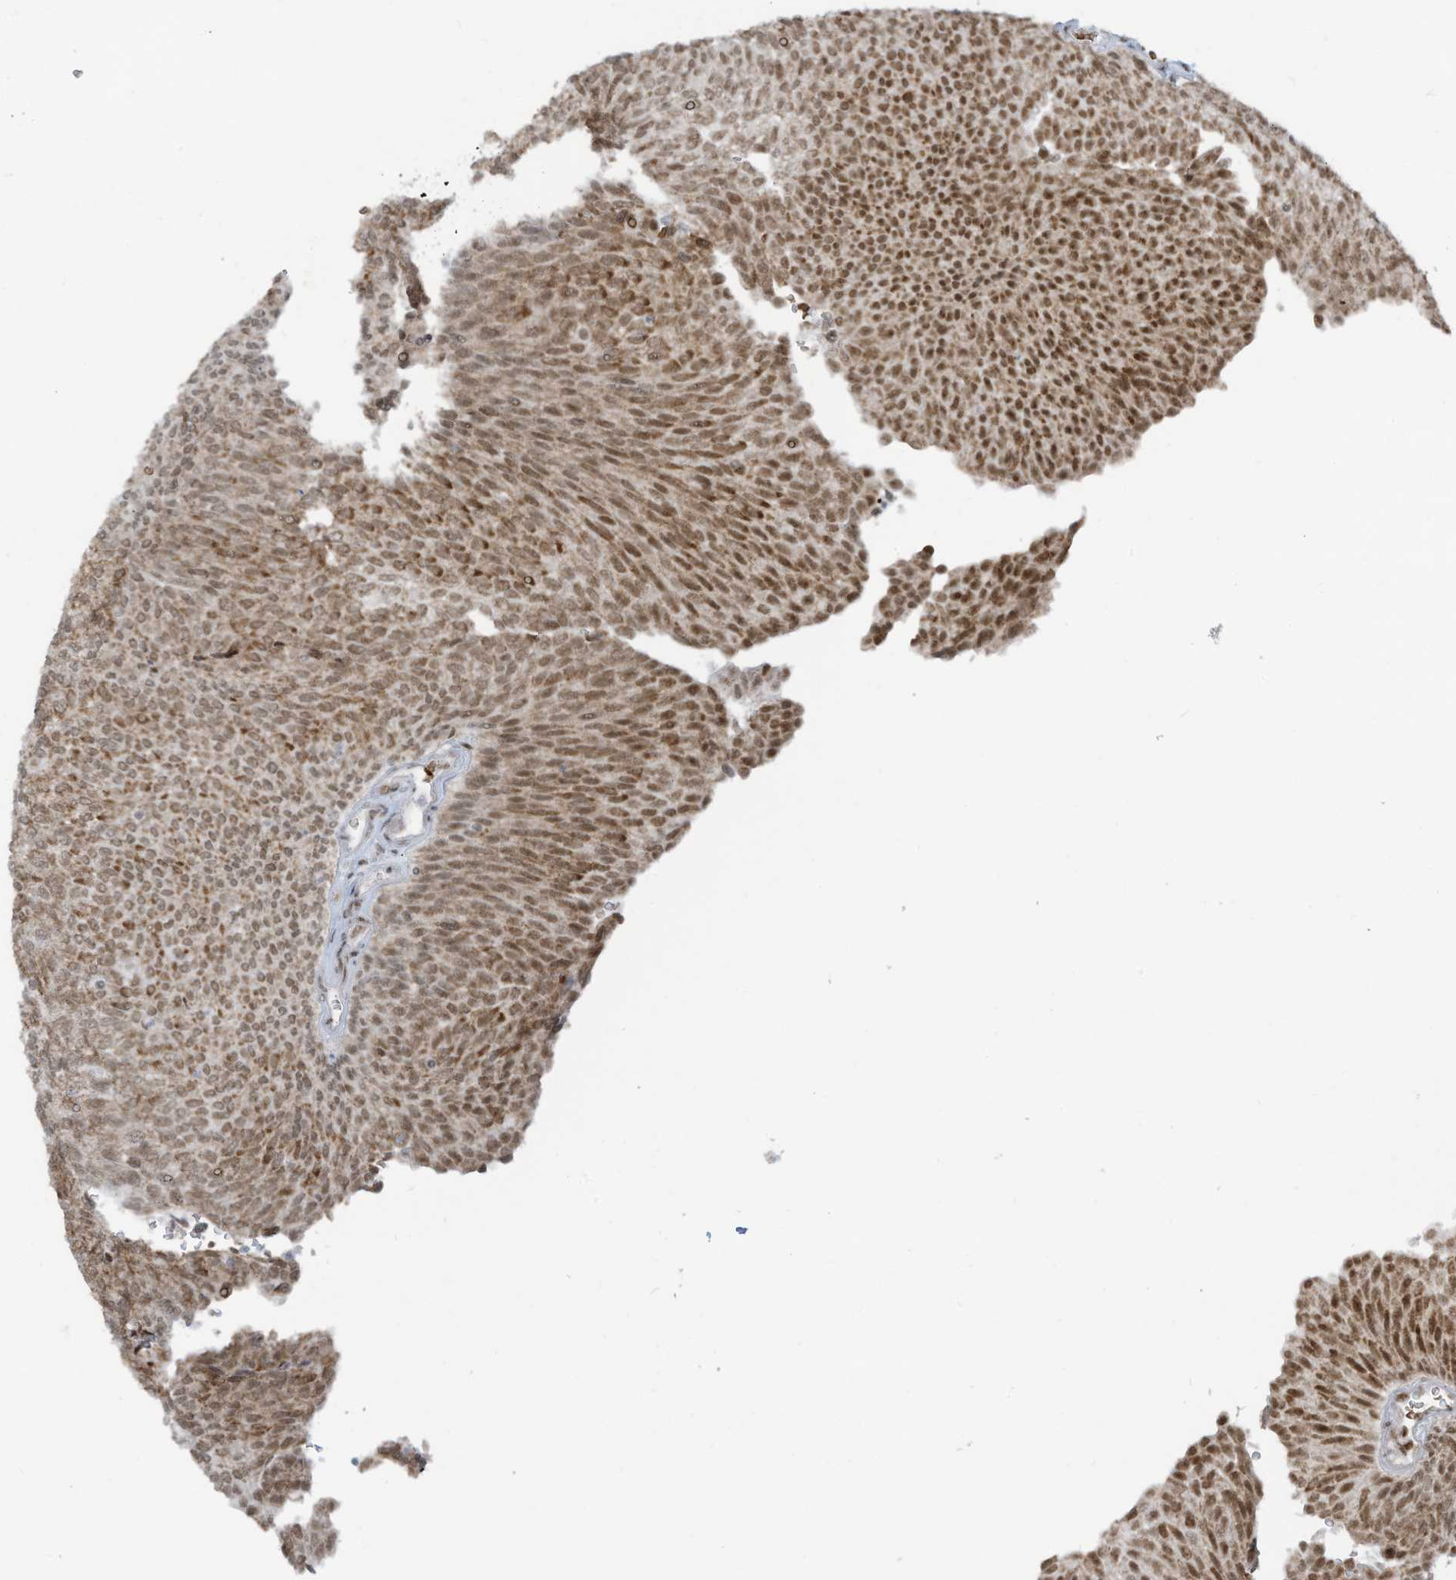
{"staining": {"intensity": "moderate", "quantity": ">75%", "location": "cytoplasmic/membranous,nuclear"}, "tissue": "urothelial cancer", "cell_type": "Tumor cells", "image_type": "cancer", "snomed": [{"axis": "morphology", "description": "Urothelial carcinoma, Low grade"}, {"axis": "topography", "description": "Urinary bladder"}], "caption": "This is an image of IHC staining of urothelial cancer, which shows moderate staining in the cytoplasmic/membranous and nuclear of tumor cells.", "gene": "ECT2L", "patient": {"sex": "female", "age": 79}}